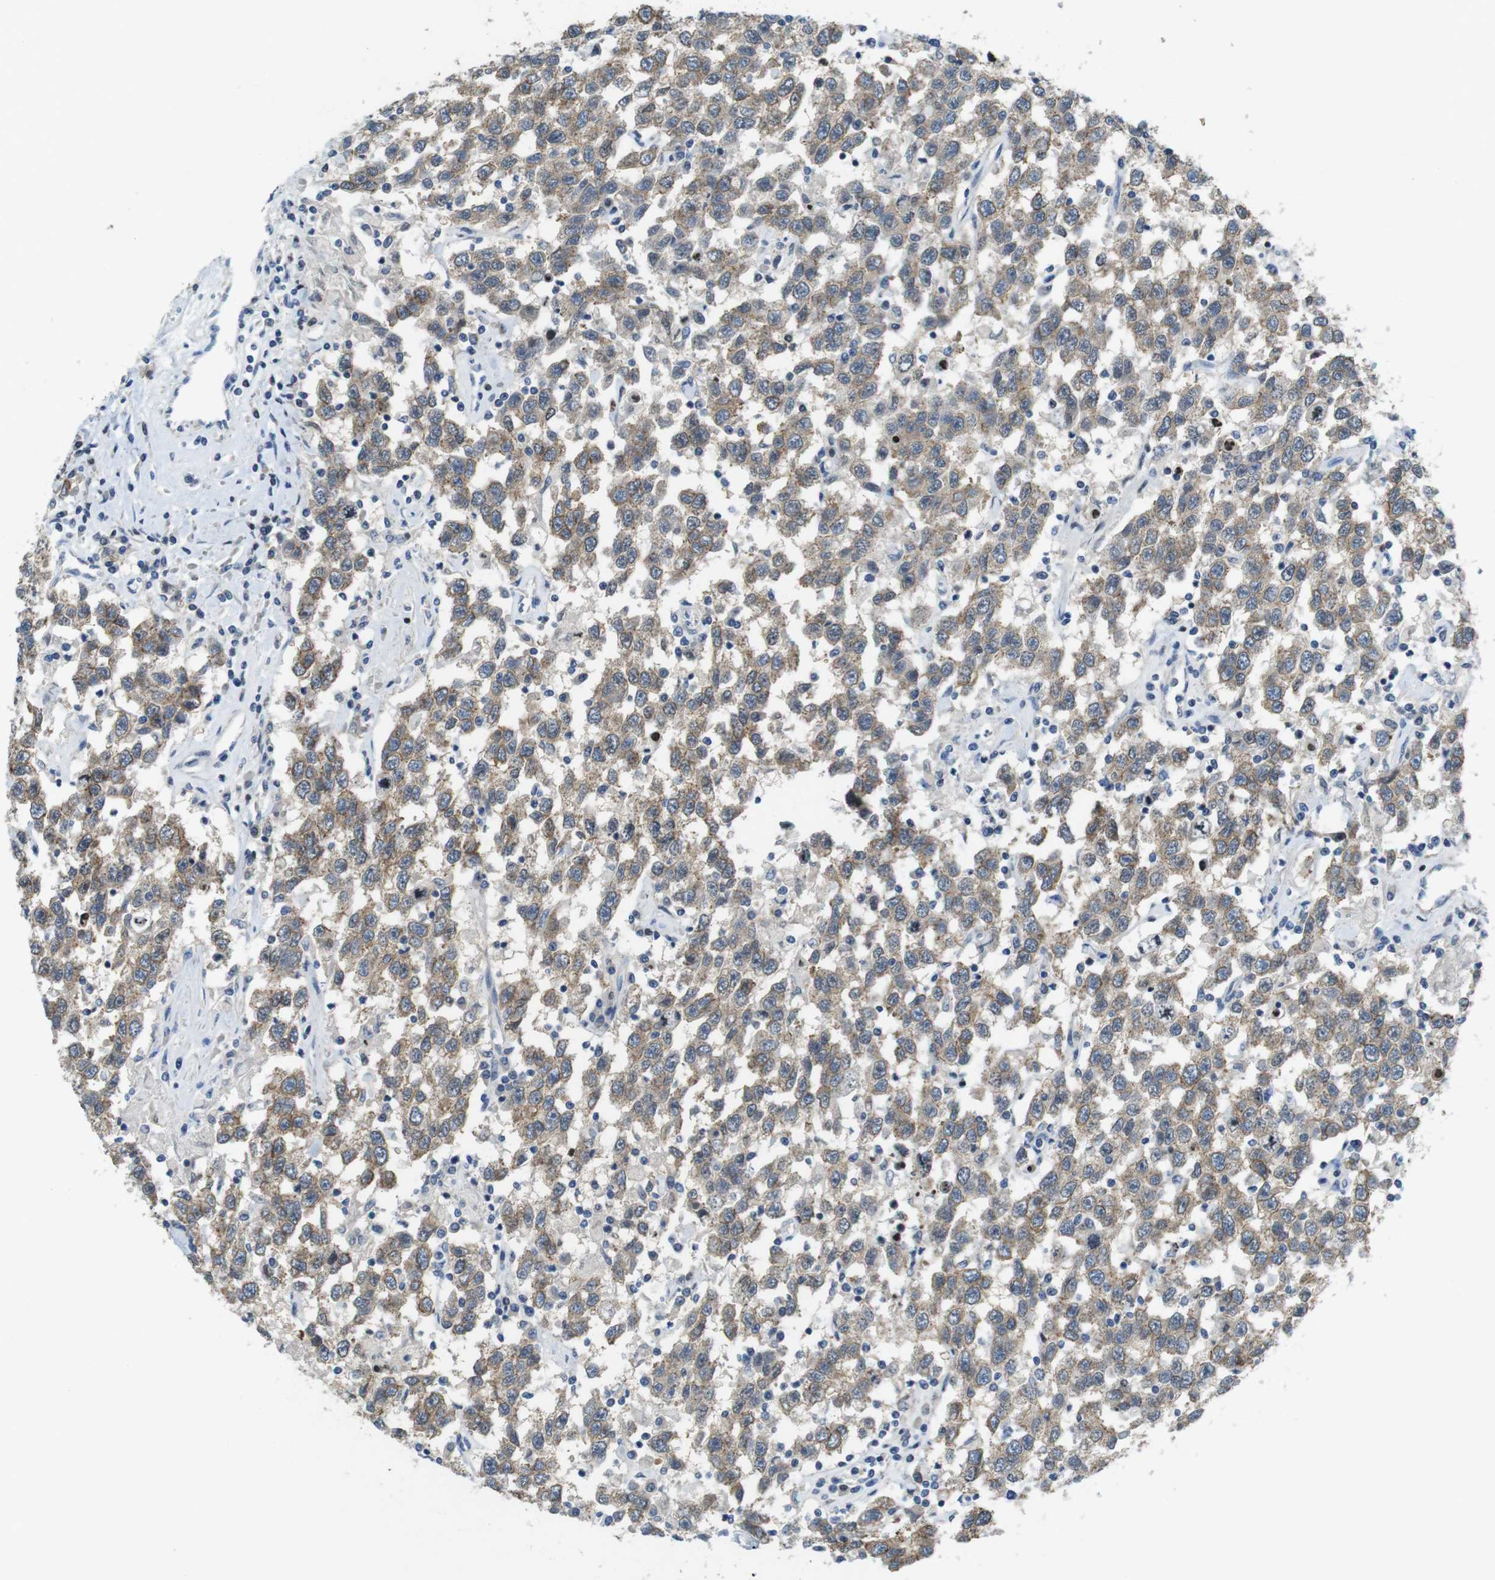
{"staining": {"intensity": "moderate", "quantity": ">75%", "location": "cytoplasmic/membranous"}, "tissue": "testis cancer", "cell_type": "Tumor cells", "image_type": "cancer", "snomed": [{"axis": "morphology", "description": "Seminoma, NOS"}, {"axis": "topography", "description": "Testis"}], "caption": "Testis cancer (seminoma) tissue demonstrates moderate cytoplasmic/membranous expression in approximately >75% of tumor cells, visualized by immunohistochemistry. Using DAB (3,3'-diaminobenzidine) (brown) and hematoxylin (blue) stains, captured at high magnification using brightfield microscopy.", "gene": "PCDH10", "patient": {"sex": "male", "age": 41}}